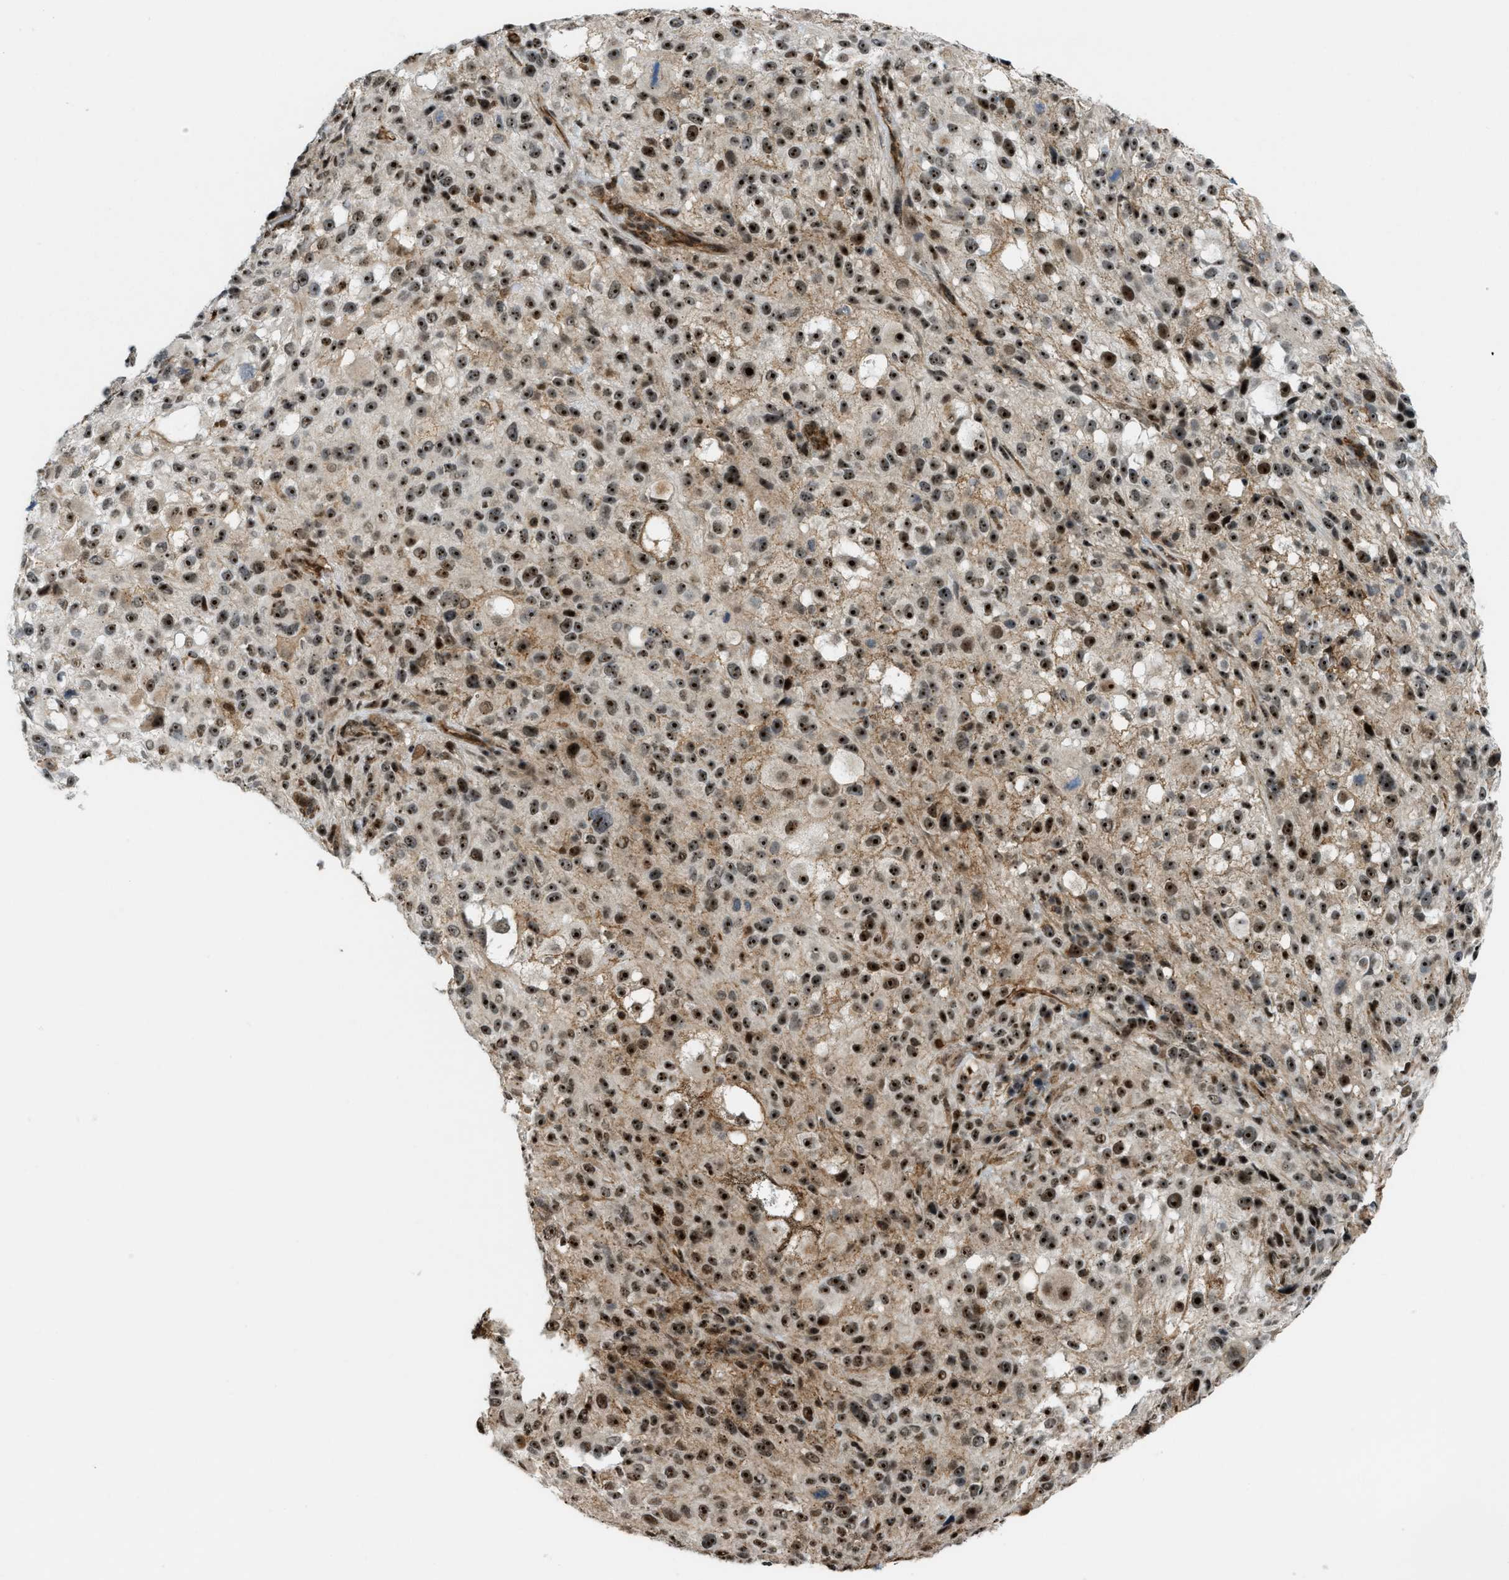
{"staining": {"intensity": "strong", "quantity": ">75%", "location": "nuclear"}, "tissue": "melanoma", "cell_type": "Tumor cells", "image_type": "cancer", "snomed": [{"axis": "morphology", "description": "Necrosis, NOS"}, {"axis": "morphology", "description": "Malignant melanoma, NOS"}, {"axis": "topography", "description": "Skin"}], "caption": "There is high levels of strong nuclear positivity in tumor cells of melanoma, as demonstrated by immunohistochemical staining (brown color).", "gene": "E2F1", "patient": {"sex": "female", "age": 87}}